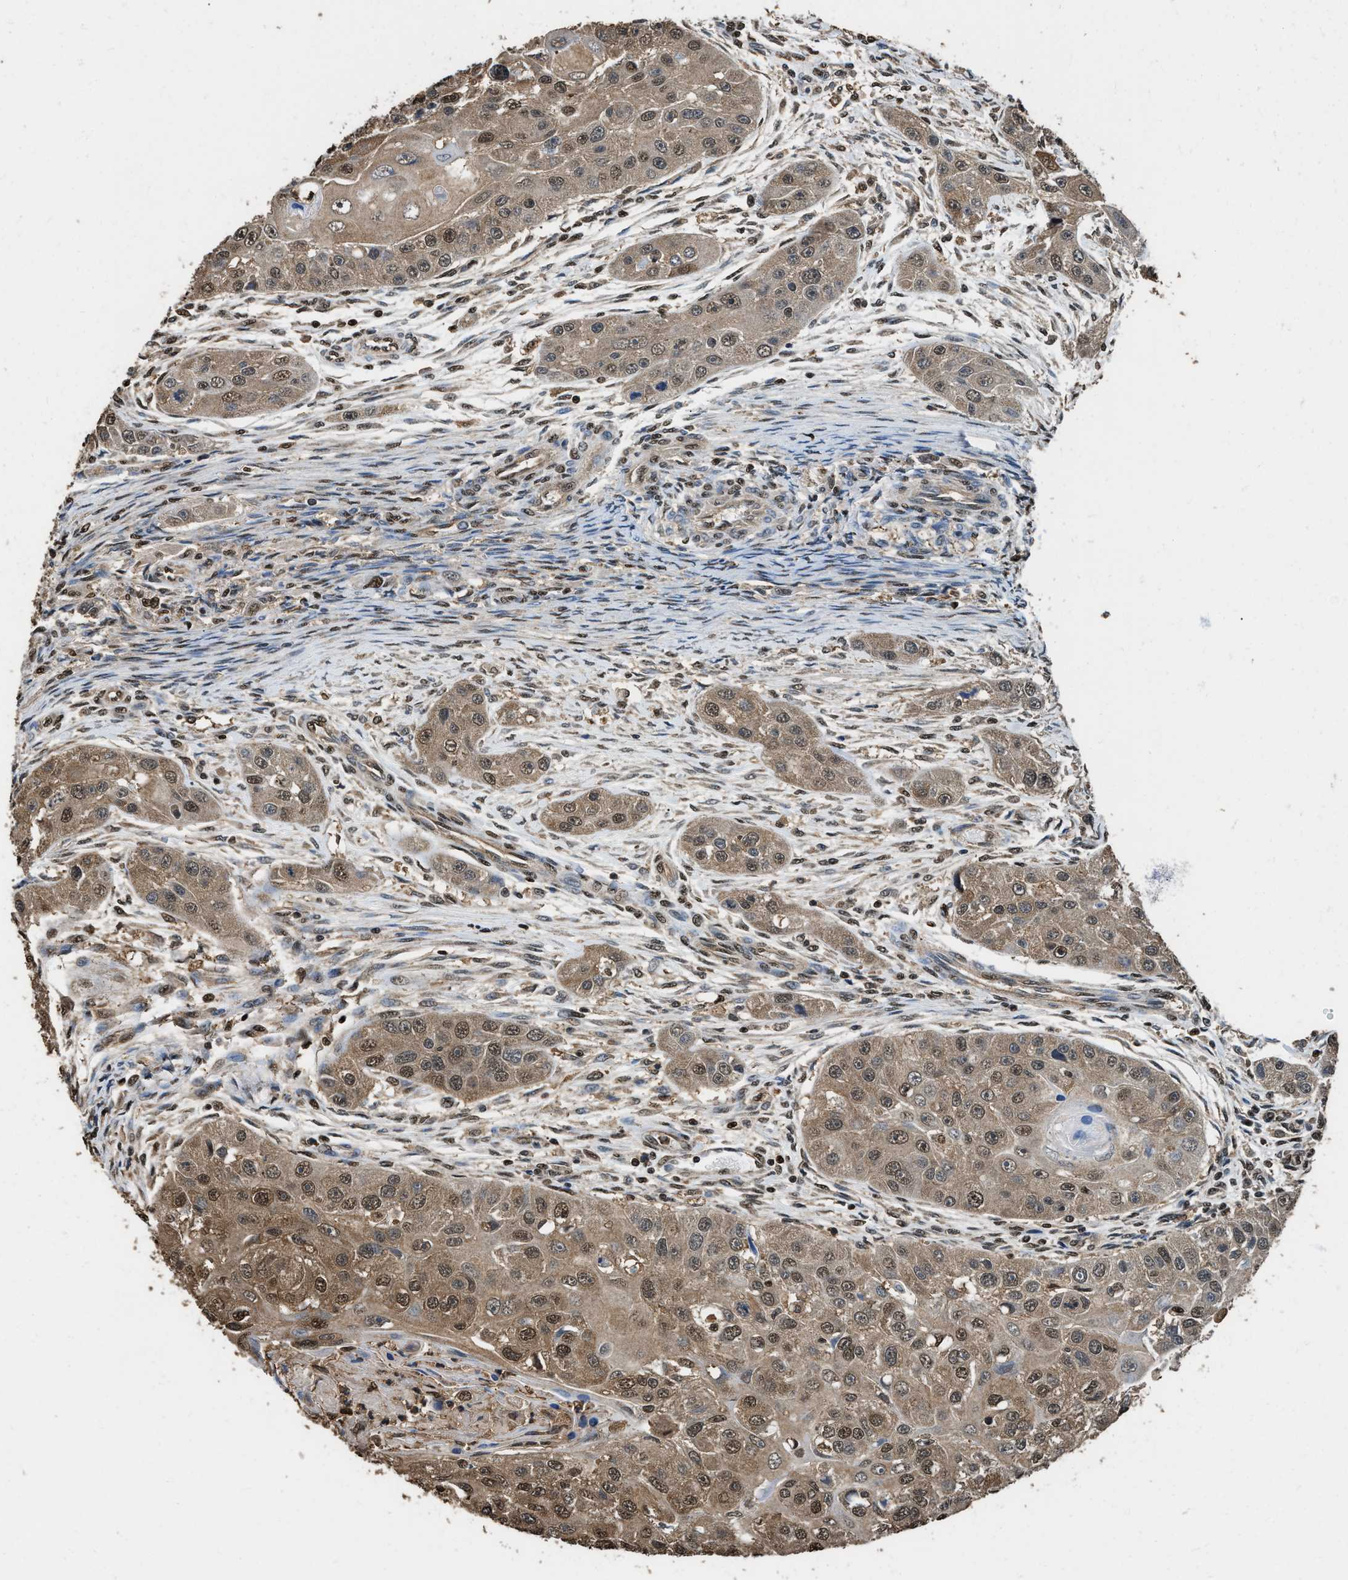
{"staining": {"intensity": "moderate", "quantity": ">75%", "location": "cytoplasmic/membranous,nuclear"}, "tissue": "head and neck cancer", "cell_type": "Tumor cells", "image_type": "cancer", "snomed": [{"axis": "morphology", "description": "Normal tissue, NOS"}, {"axis": "morphology", "description": "Squamous cell carcinoma, NOS"}, {"axis": "topography", "description": "Skeletal muscle"}, {"axis": "topography", "description": "Head-Neck"}], "caption": "Approximately >75% of tumor cells in squamous cell carcinoma (head and neck) display moderate cytoplasmic/membranous and nuclear protein positivity as visualized by brown immunohistochemical staining.", "gene": "GAPDH", "patient": {"sex": "male", "age": 51}}